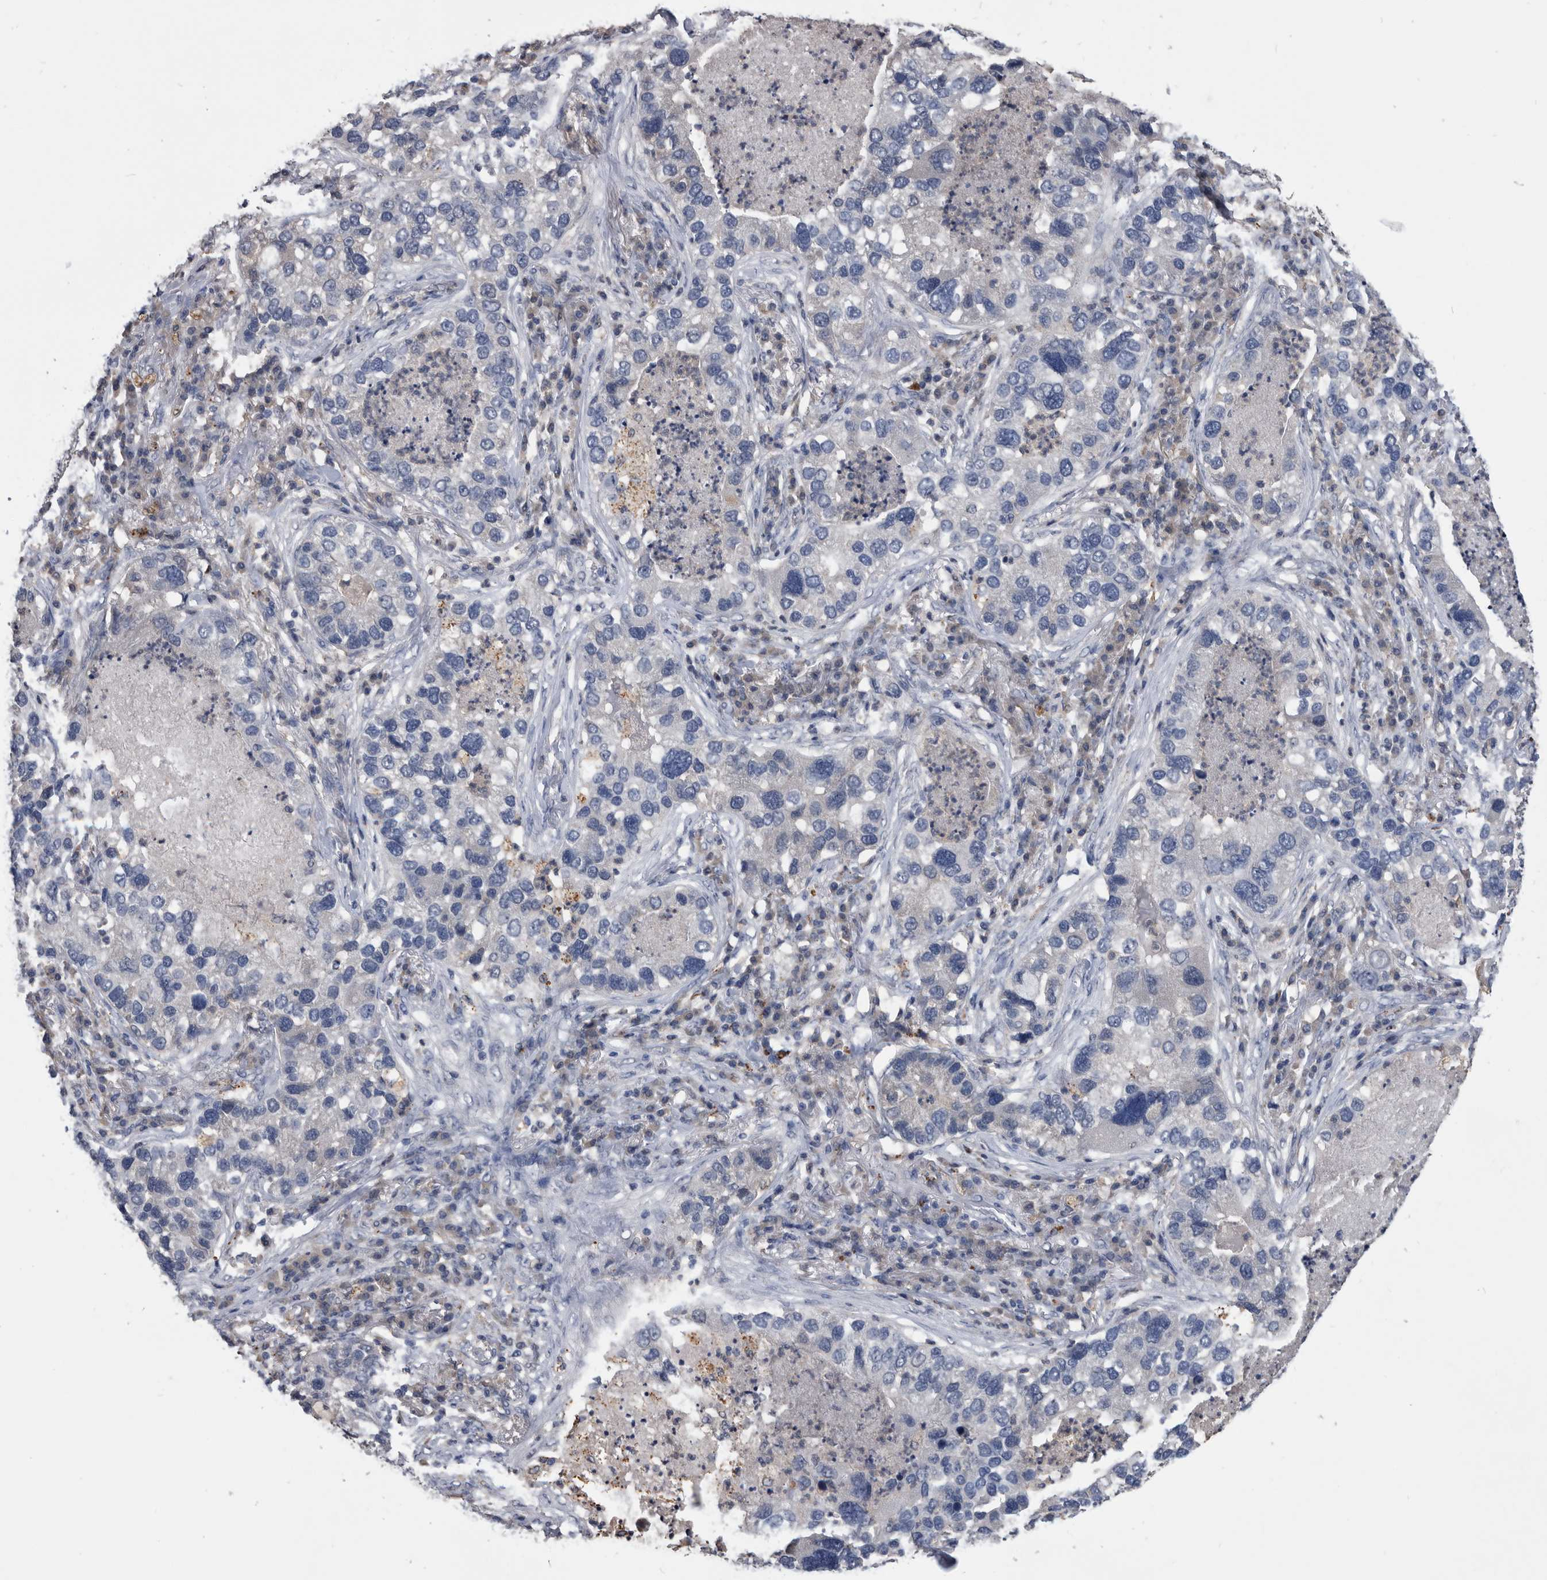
{"staining": {"intensity": "negative", "quantity": "none", "location": "none"}, "tissue": "lung cancer", "cell_type": "Tumor cells", "image_type": "cancer", "snomed": [{"axis": "morphology", "description": "Normal tissue, NOS"}, {"axis": "morphology", "description": "Adenocarcinoma, NOS"}, {"axis": "topography", "description": "Bronchus"}, {"axis": "topography", "description": "Lung"}], "caption": "Tumor cells are negative for protein expression in human lung adenocarcinoma.", "gene": "PDXK", "patient": {"sex": "male", "age": 54}}